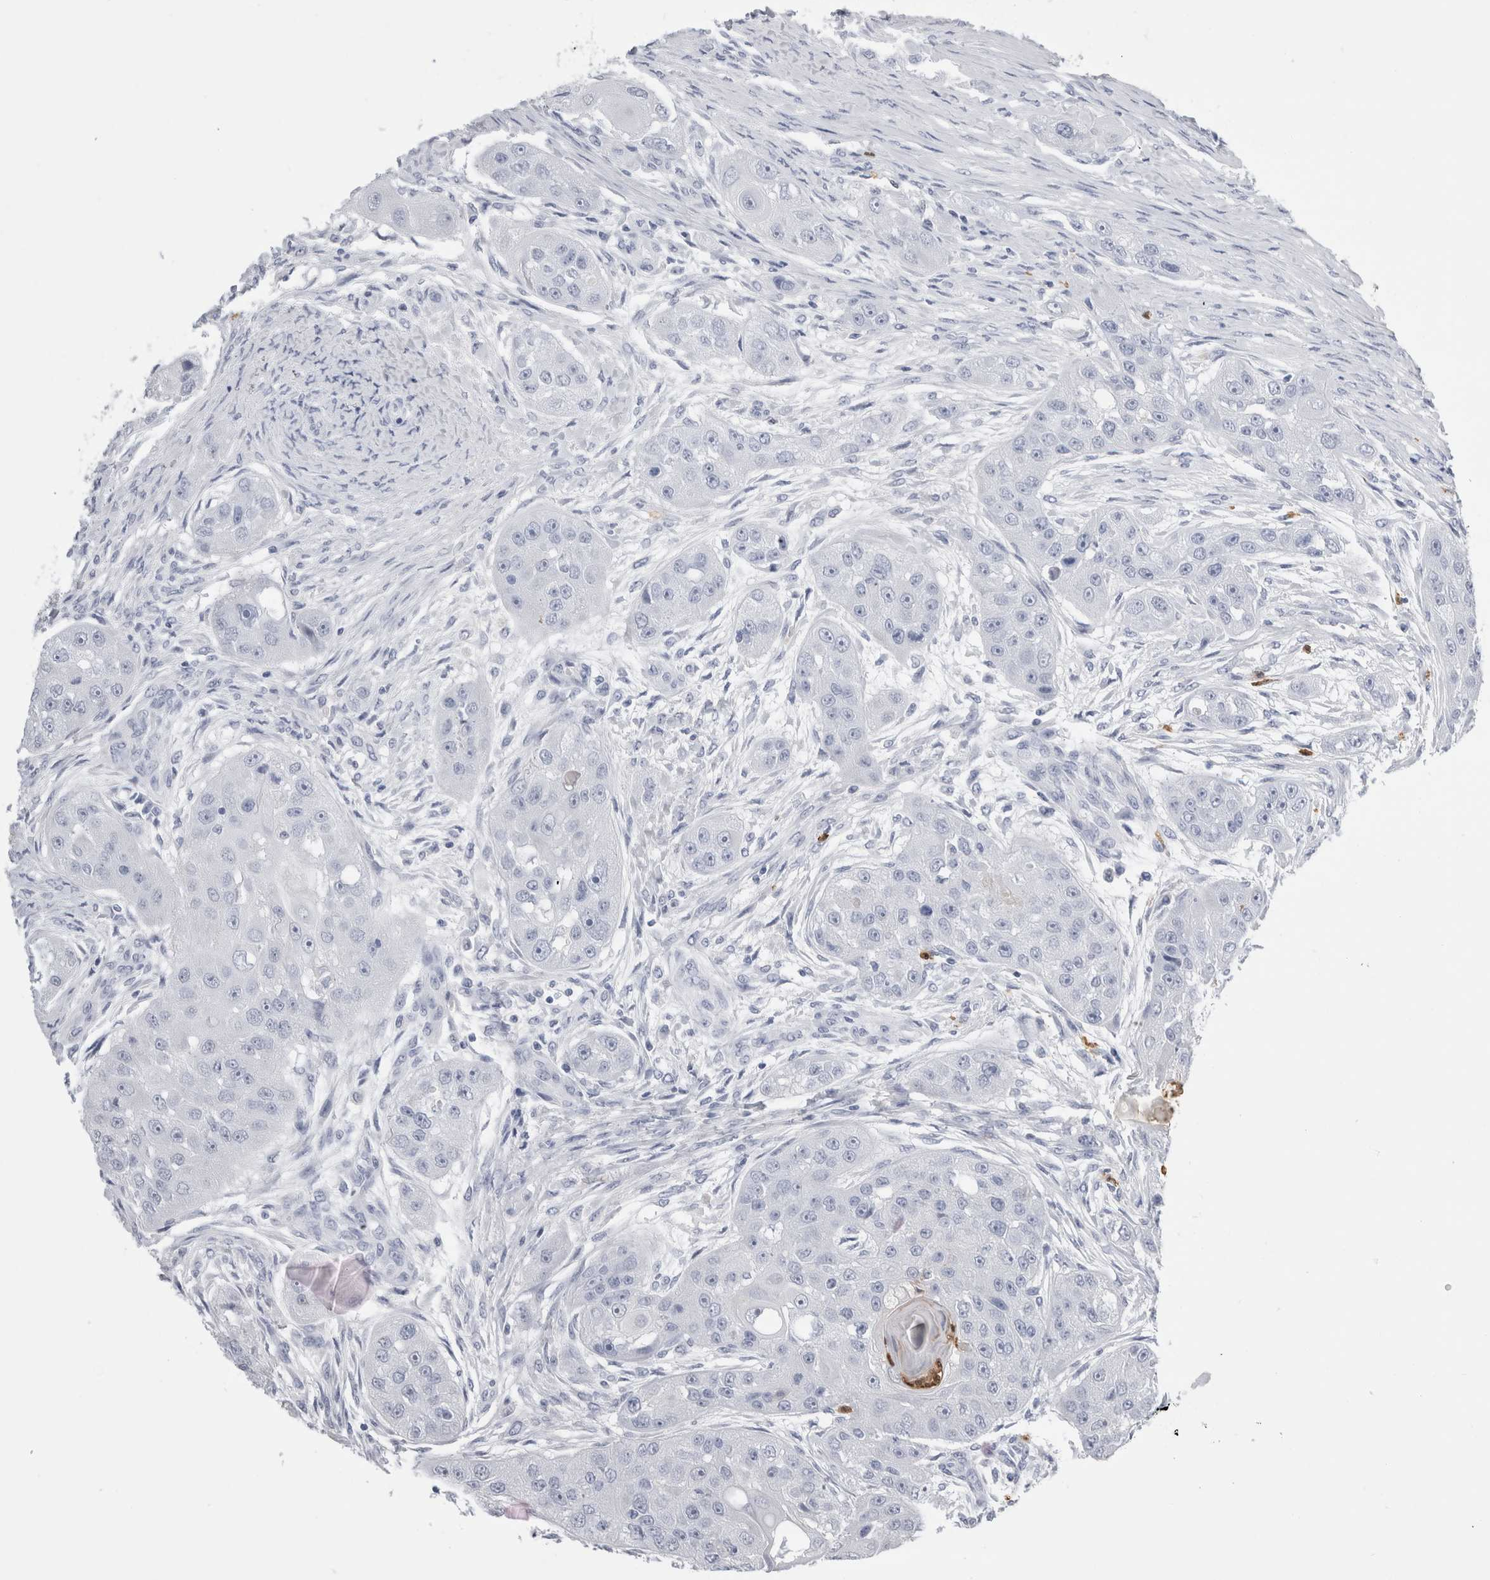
{"staining": {"intensity": "negative", "quantity": "none", "location": "none"}, "tissue": "head and neck cancer", "cell_type": "Tumor cells", "image_type": "cancer", "snomed": [{"axis": "morphology", "description": "Normal tissue, NOS"}, {"axis": "morphology", "description": "Squamous cell carcinoma, NOS"}, {"axis": "topography", "description": "Skeletal muscle"}, {"axis": "topography", "description": "Head-Neck"}], "caption": "Micrograph shows no protein expression in tumor cells of squamous cell carcinoma (head and neck) tissue.", "gene": "S100A12", "patient": {"sex": "male", "age": 51}}